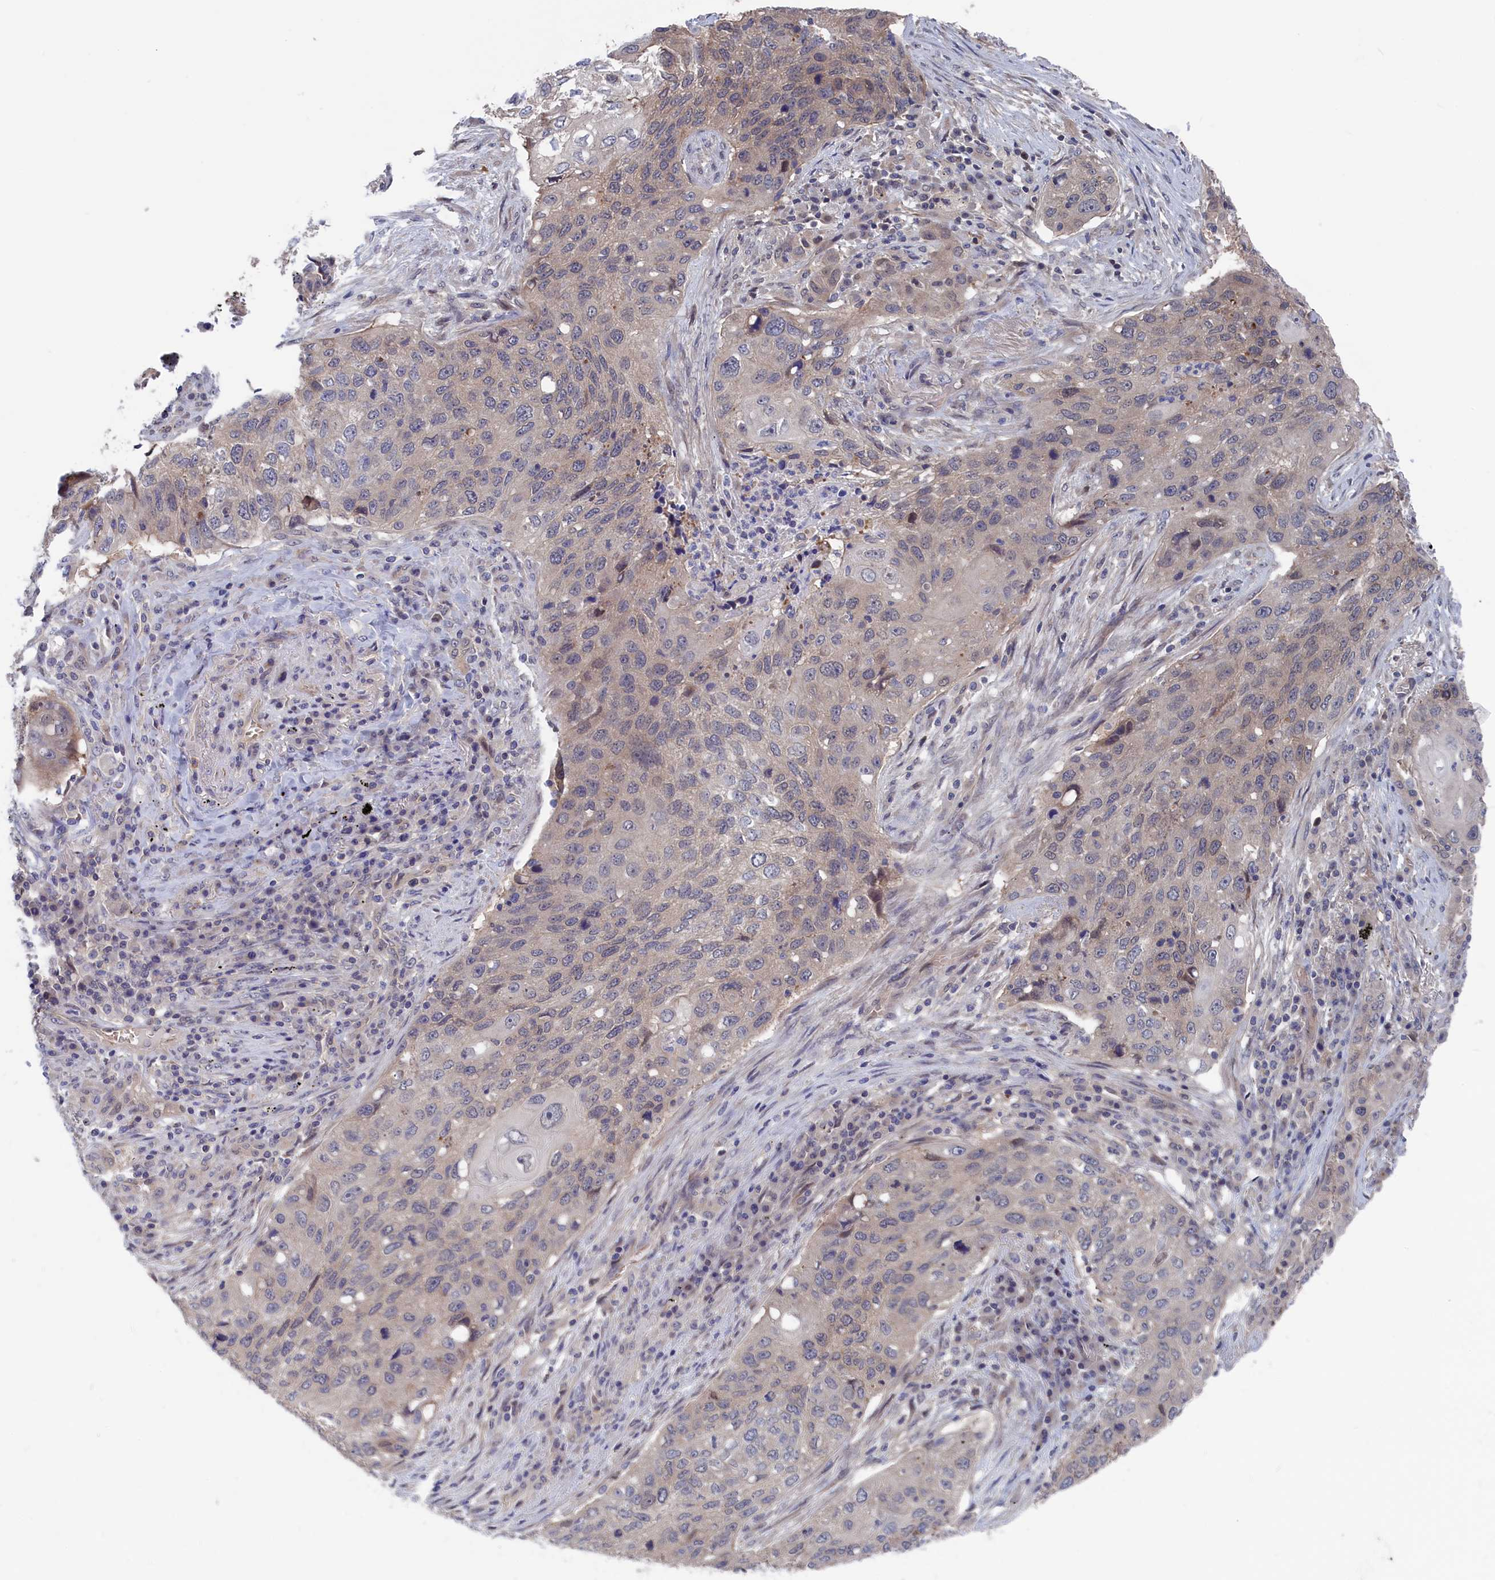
{"staining": {"intensity": "negative", "quantity": "none", "location": "none"}, "tissue": "lung cancer", "cell_type": "Tumor cells", "image_type": "cancer", "snomed": [{"axis": "morphology", "description": "Squamous cell carcinoma, NOS"}, {"axis": "topography", "description": "Lung"}], "caption": "This is a micrograph of IHC staining of lung cancer (squamous cell carcinoma), which shows no staining in tumor cells.", "gene": "NUTF2", "patient": {"sex": "female", "age": 63}}